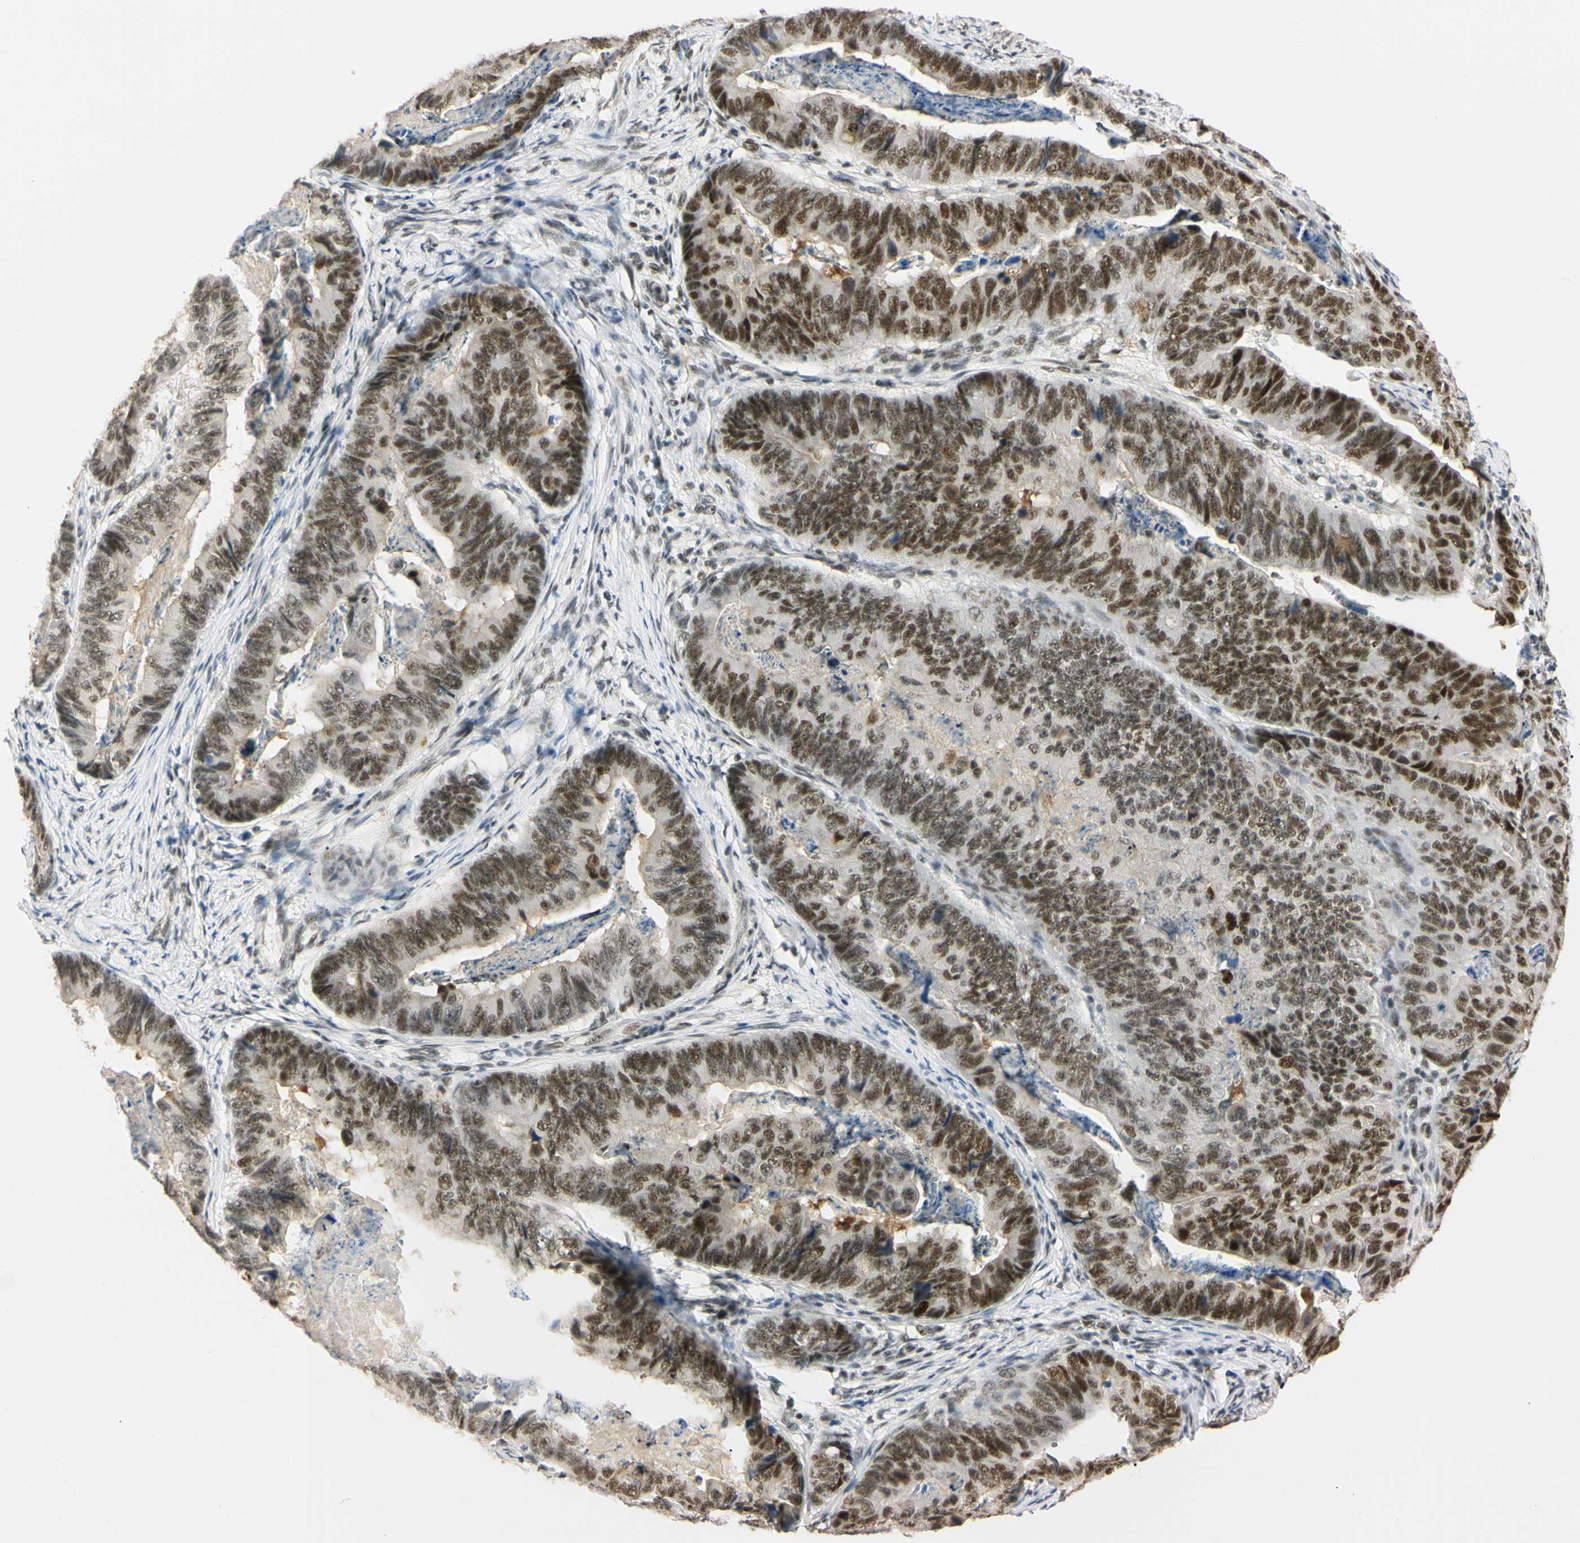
{"staining": {"intensity": "strong", "quantity": ">75%", "location": "nuclear"}, "tissue": "stomach cancer", "cell_type": "Tumor cells", "image_type": "cancer", "snomed": [{"axis": "morphology", "description": "Adenocarcinoma, NOS"}, {"axis": "topography", "description": "Stomach, lower"}], "caption": "Stomach cancer (adenocarcinoma) stained with immunohistochemistry (IHC) exhibits strong nuclear staining in about >75% of tumor cells.", "gene": "ZNF134", "patient": {"sex": "male", "age": 77}}